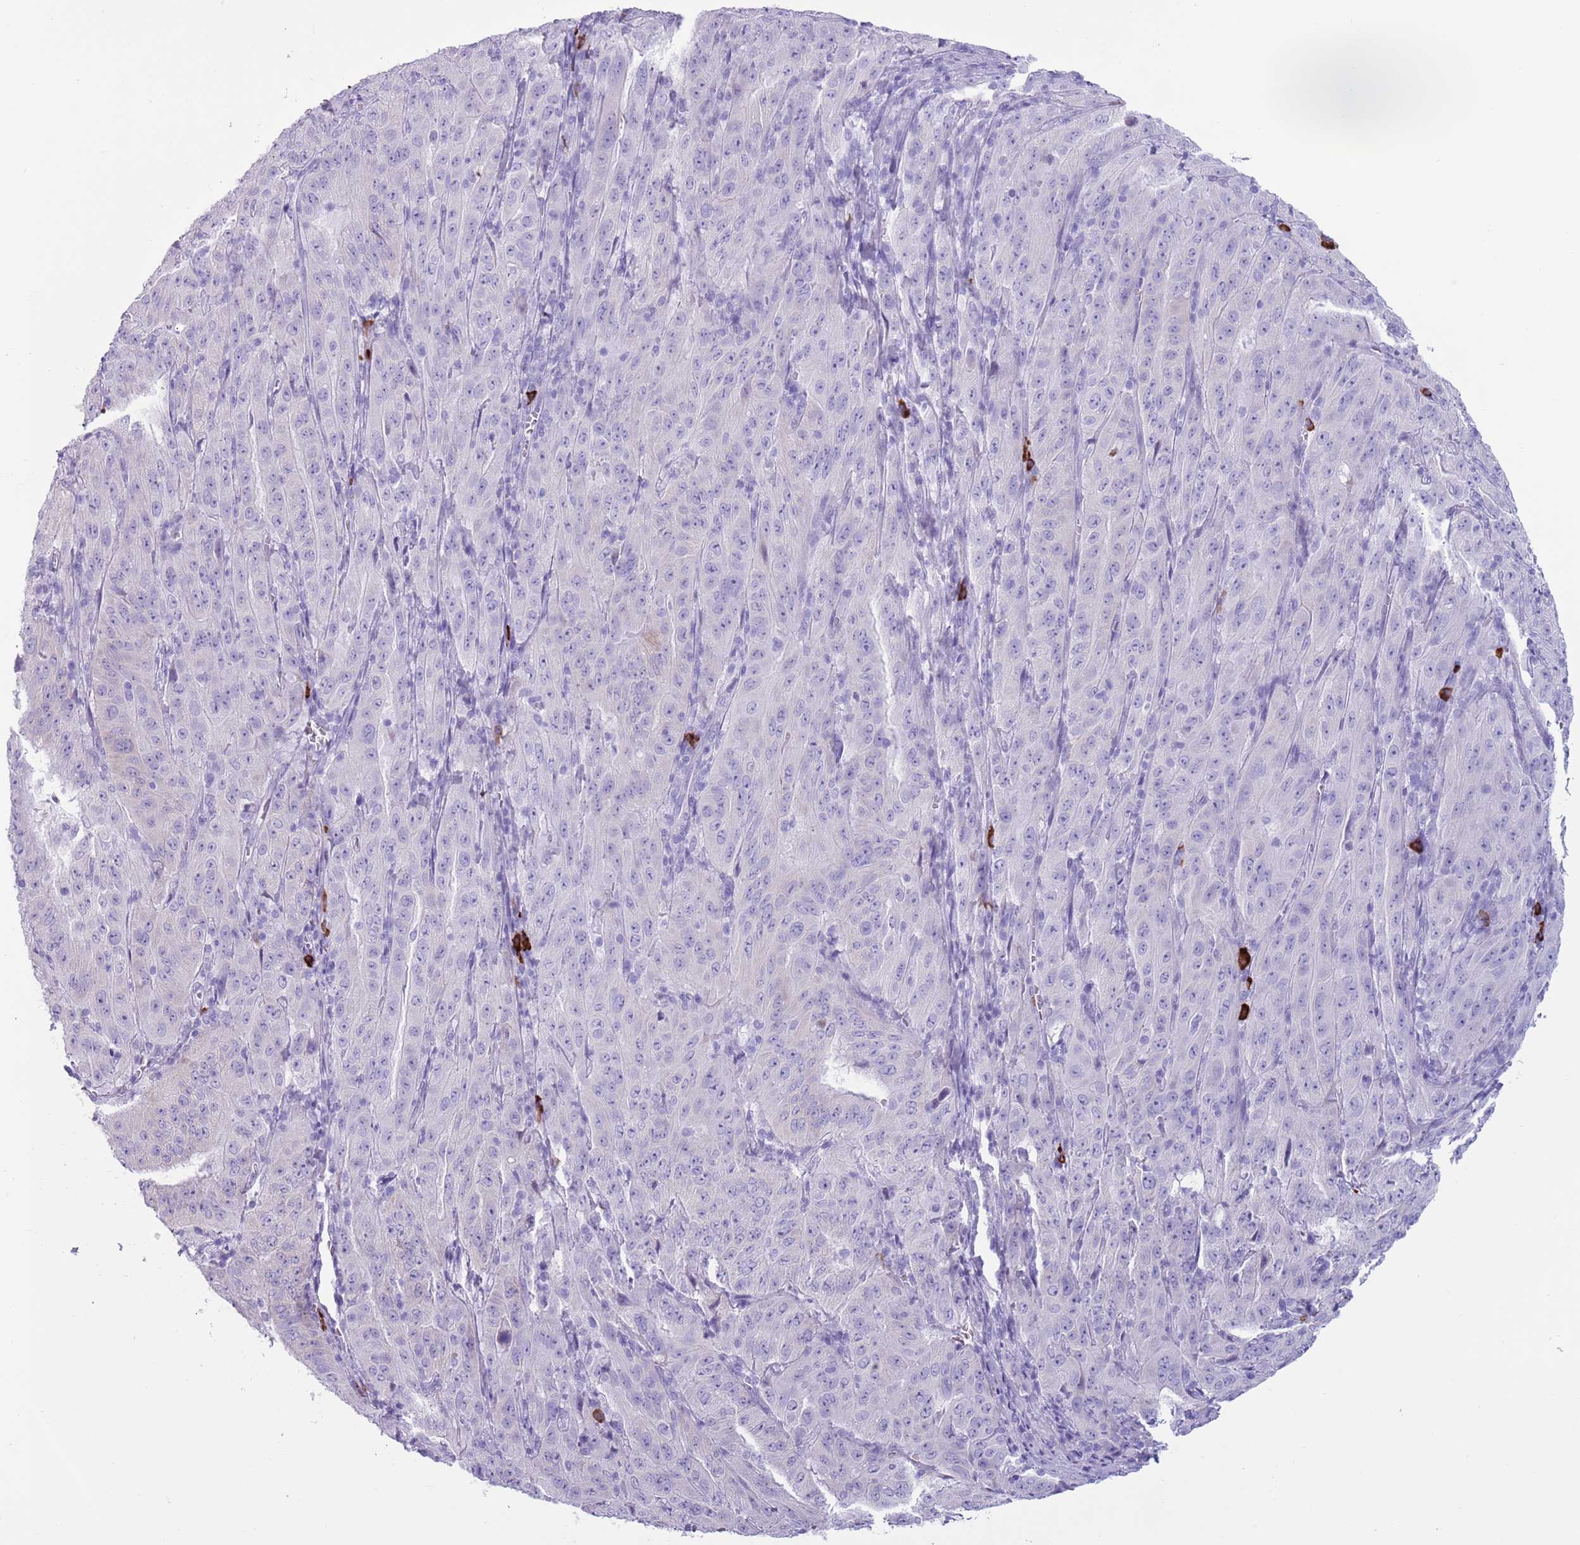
{"staining": {"intensity": "negative", "quantity": "none", "location": "none"}, "tissue": "pancreatic cancer", "cell_type": "Tumor cells", "image_type": "cancer", "snomed": [{"axis": "morphology", "description": "Adenocarcinoma, NOS"}, {"axis": "topography", "description": "Pancreas"}], "caption": "An immunohistochemistry (IHC) photomicrograph of adenocarcinoma (pancreatic) is shown. There is no staining in tumor cells of adenocarcinoma (pancreatic).", "gene": "LY6G5B", "patient": {"sex": "male", "age": 63}}